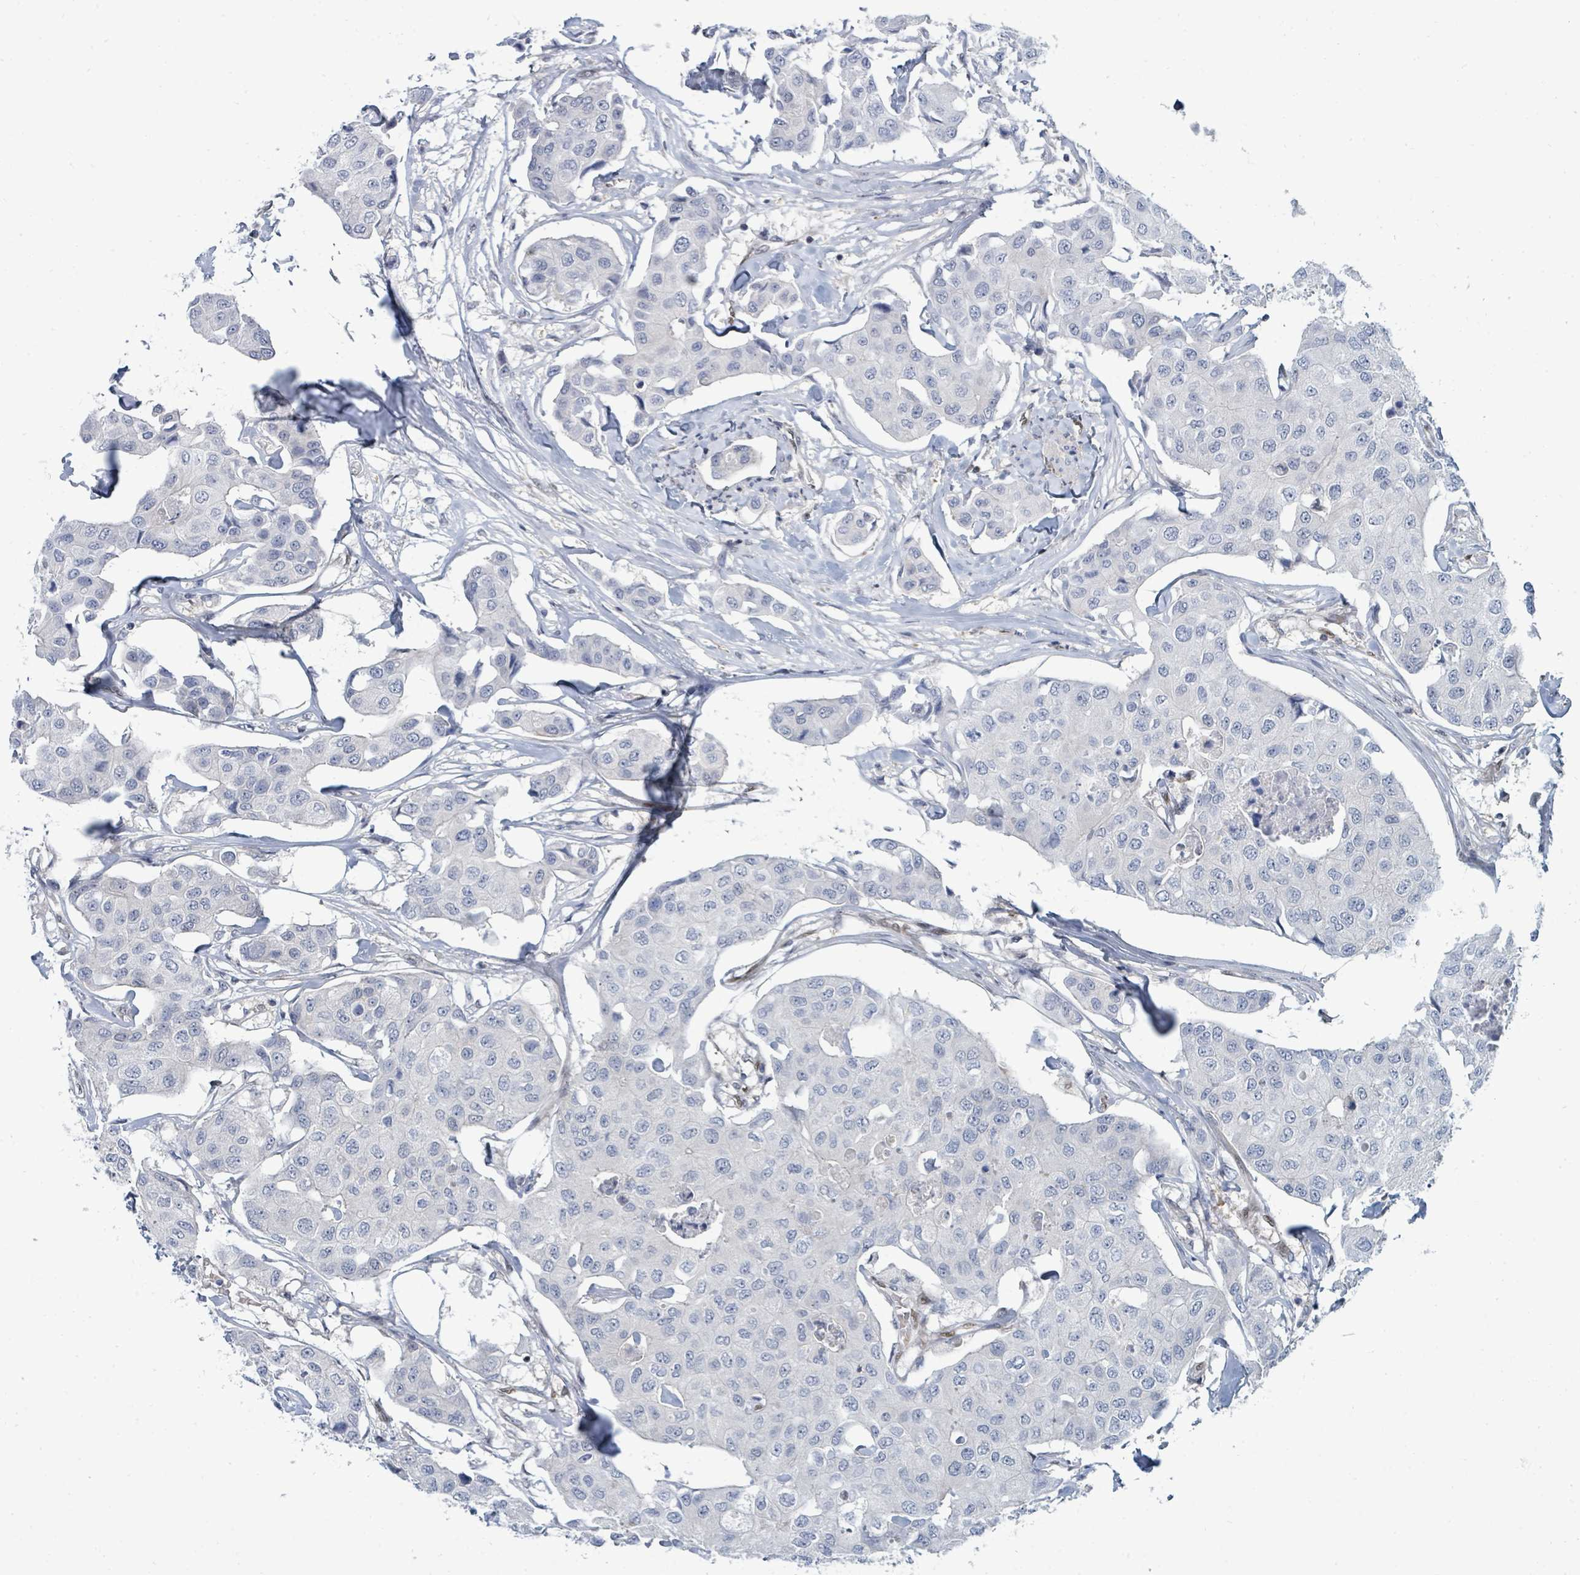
{"staining": {"intensity": "negative", "quantity": "none", "location": "none"}, "tissue": "breast cancer", "cell_type": "Tumor cells", "image_type": "cancer", "snomed": [{"axis": "morphology", "description": "Duct carcinoma"}, {"axis": "topography", "description": "Breast"}, {"axis": "topography", "description": "Lymph node"}], "caption": "Immunohistochemistry micrograph of human breast intraductal carcinoma stained for a protein (brown), which exhibits no expression in tumor cells.", "gene": "SUMO4", "patient": {"sex": "female", "age": 80}}